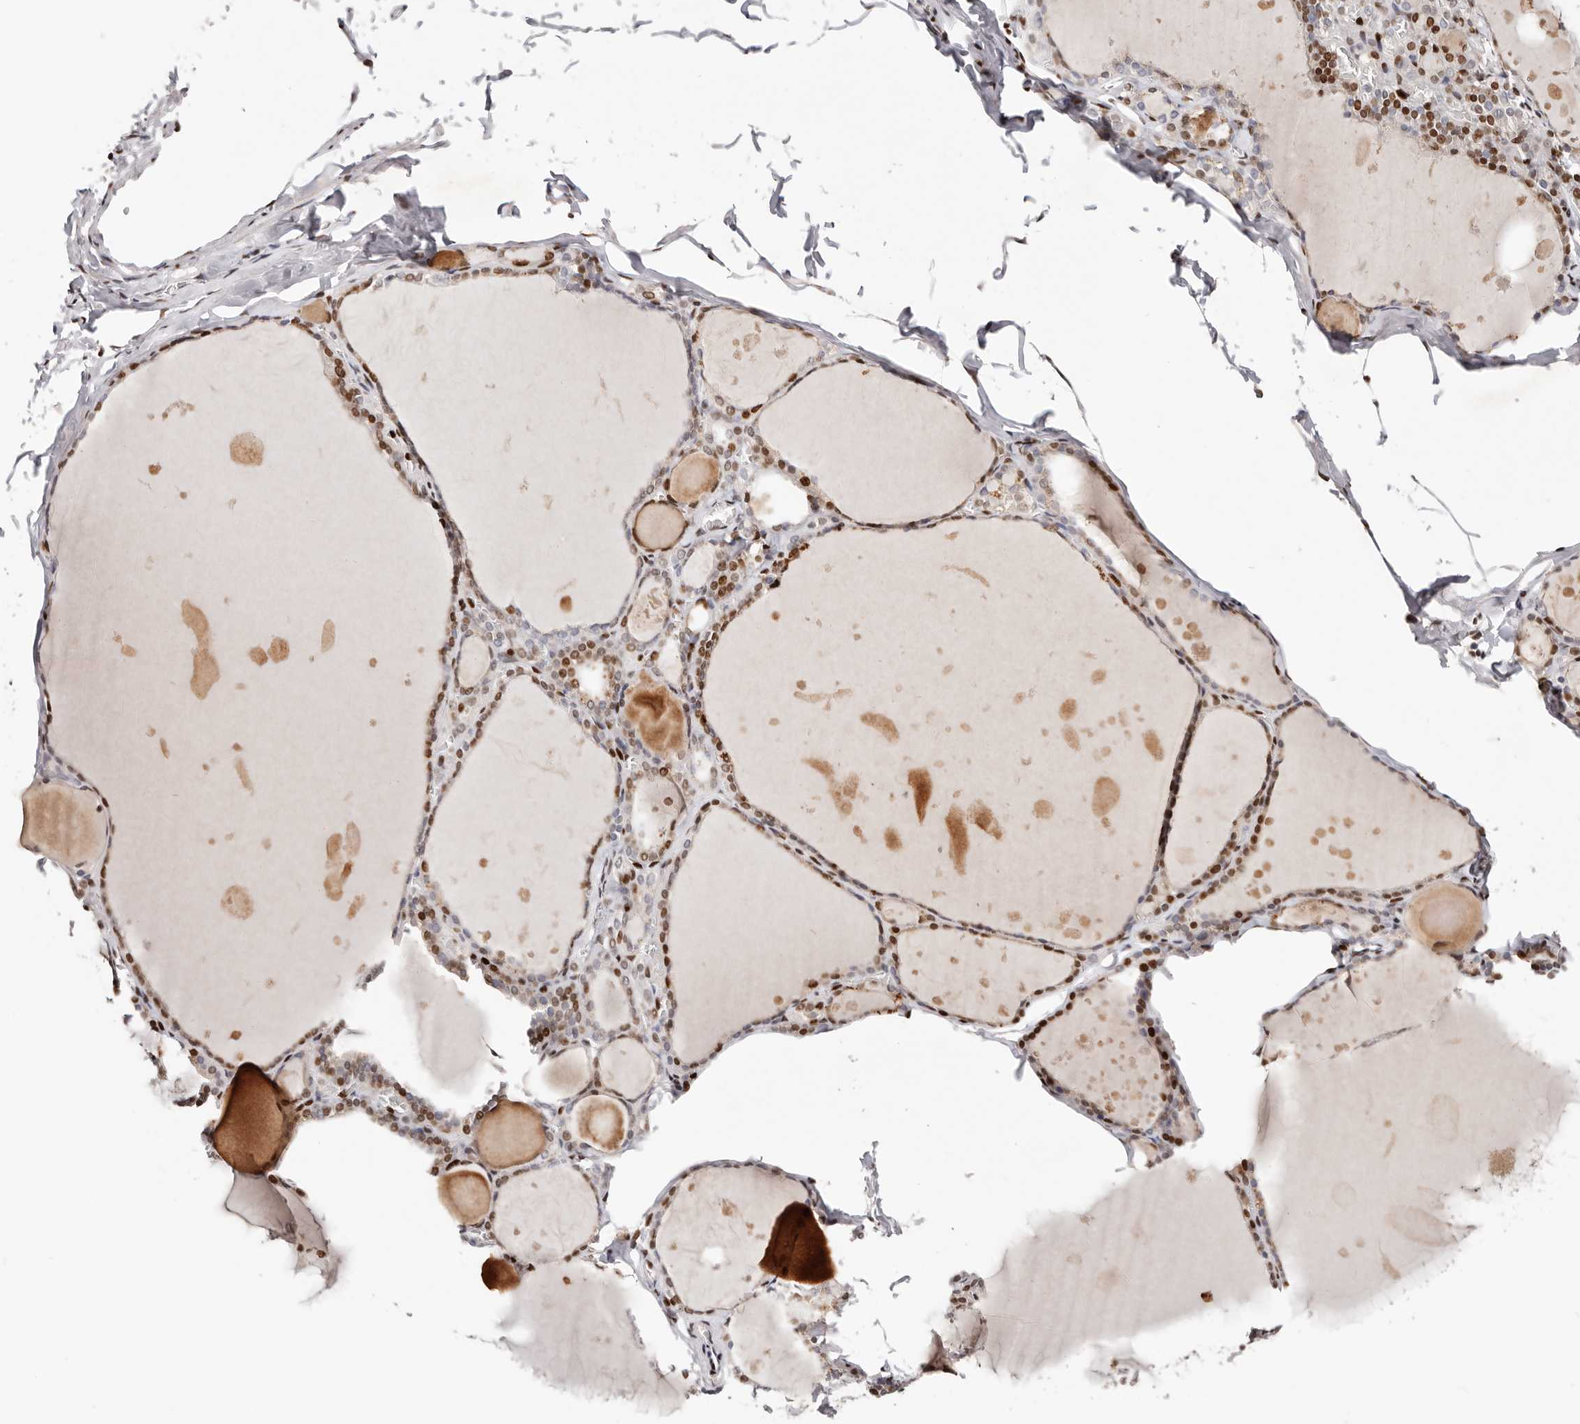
{"staining": {"intensity": "strong", "quantity": ">75%", "location": "nuclear"}, "tissue": "thyroid gland", "cell_type": "Glandular cells", "image_type": "normal", "snomed": [{"axis": "morphology", "description": "Normal tissue, NOS"}, {"axis": "topography", "description": "Thyroid gland"}], "caption": "Glandular cells display high levels of strong nuclear expression in approximately >75% of cells in normal human thyroid gland. (IHC, brightfield microscopy, high magnification).", "gene": "IQGAP3", "patient": {"sex": "male", "age": 56}}